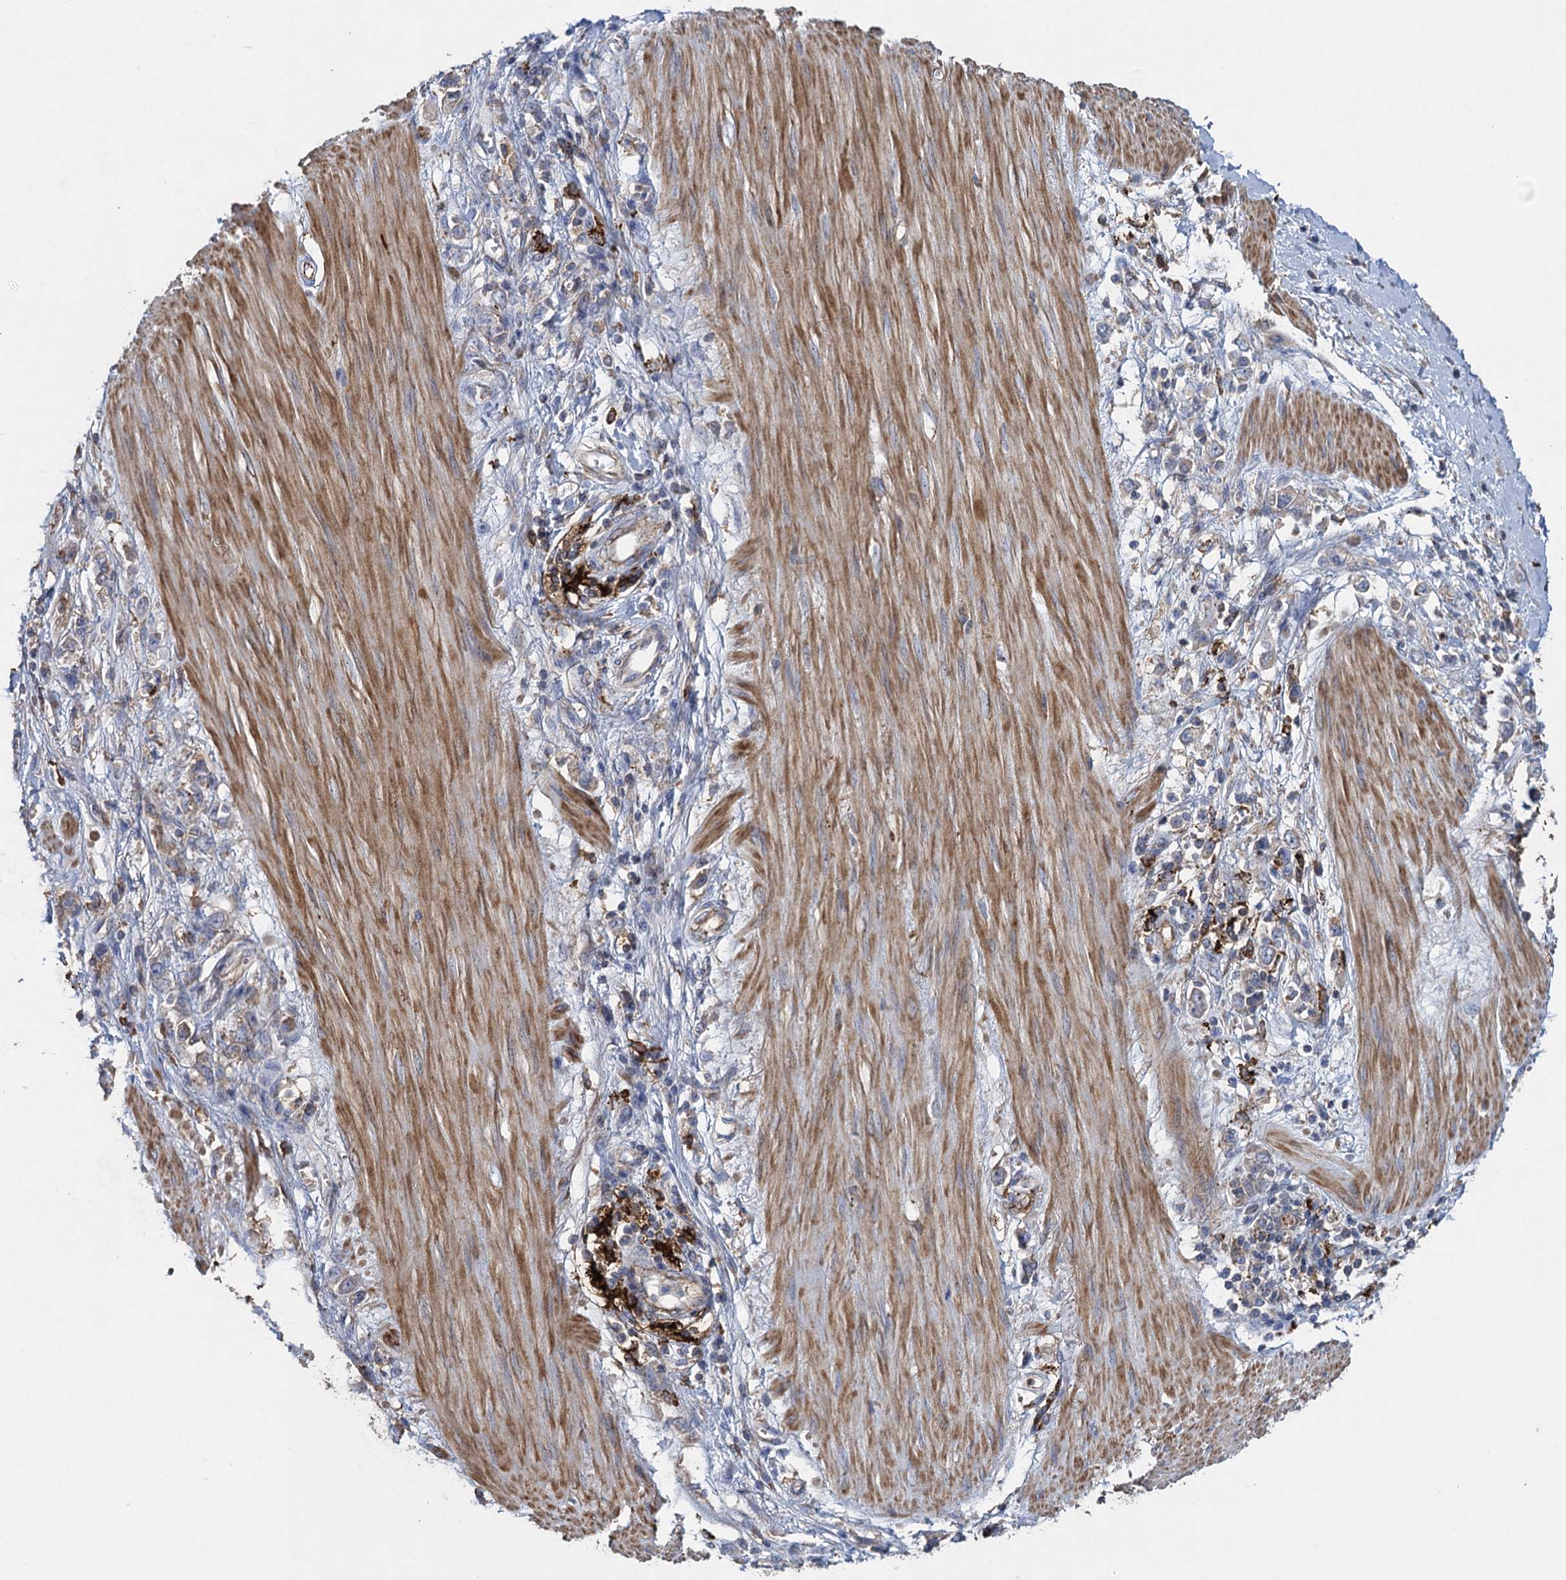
{"staining": {"intensity": "weak", "quantity": "<25%", "location": "cytoplasmic/membranous"}, "tissue": "stomach cancer", "cell_type": "Tumor cells", "image_type": "cancer", "snomed": [{"axis": "morphology", "description": "Adenocarcinoma, NOS"}, {"axis": "topography", "description": "Stomach"}], "caption": "Histopathology image shows no protein positivity in tumor cells of stomach adenocarcinoma tissue.", "gene": "TXNDC11", "patient": {"sex": "female", "age": 76}}